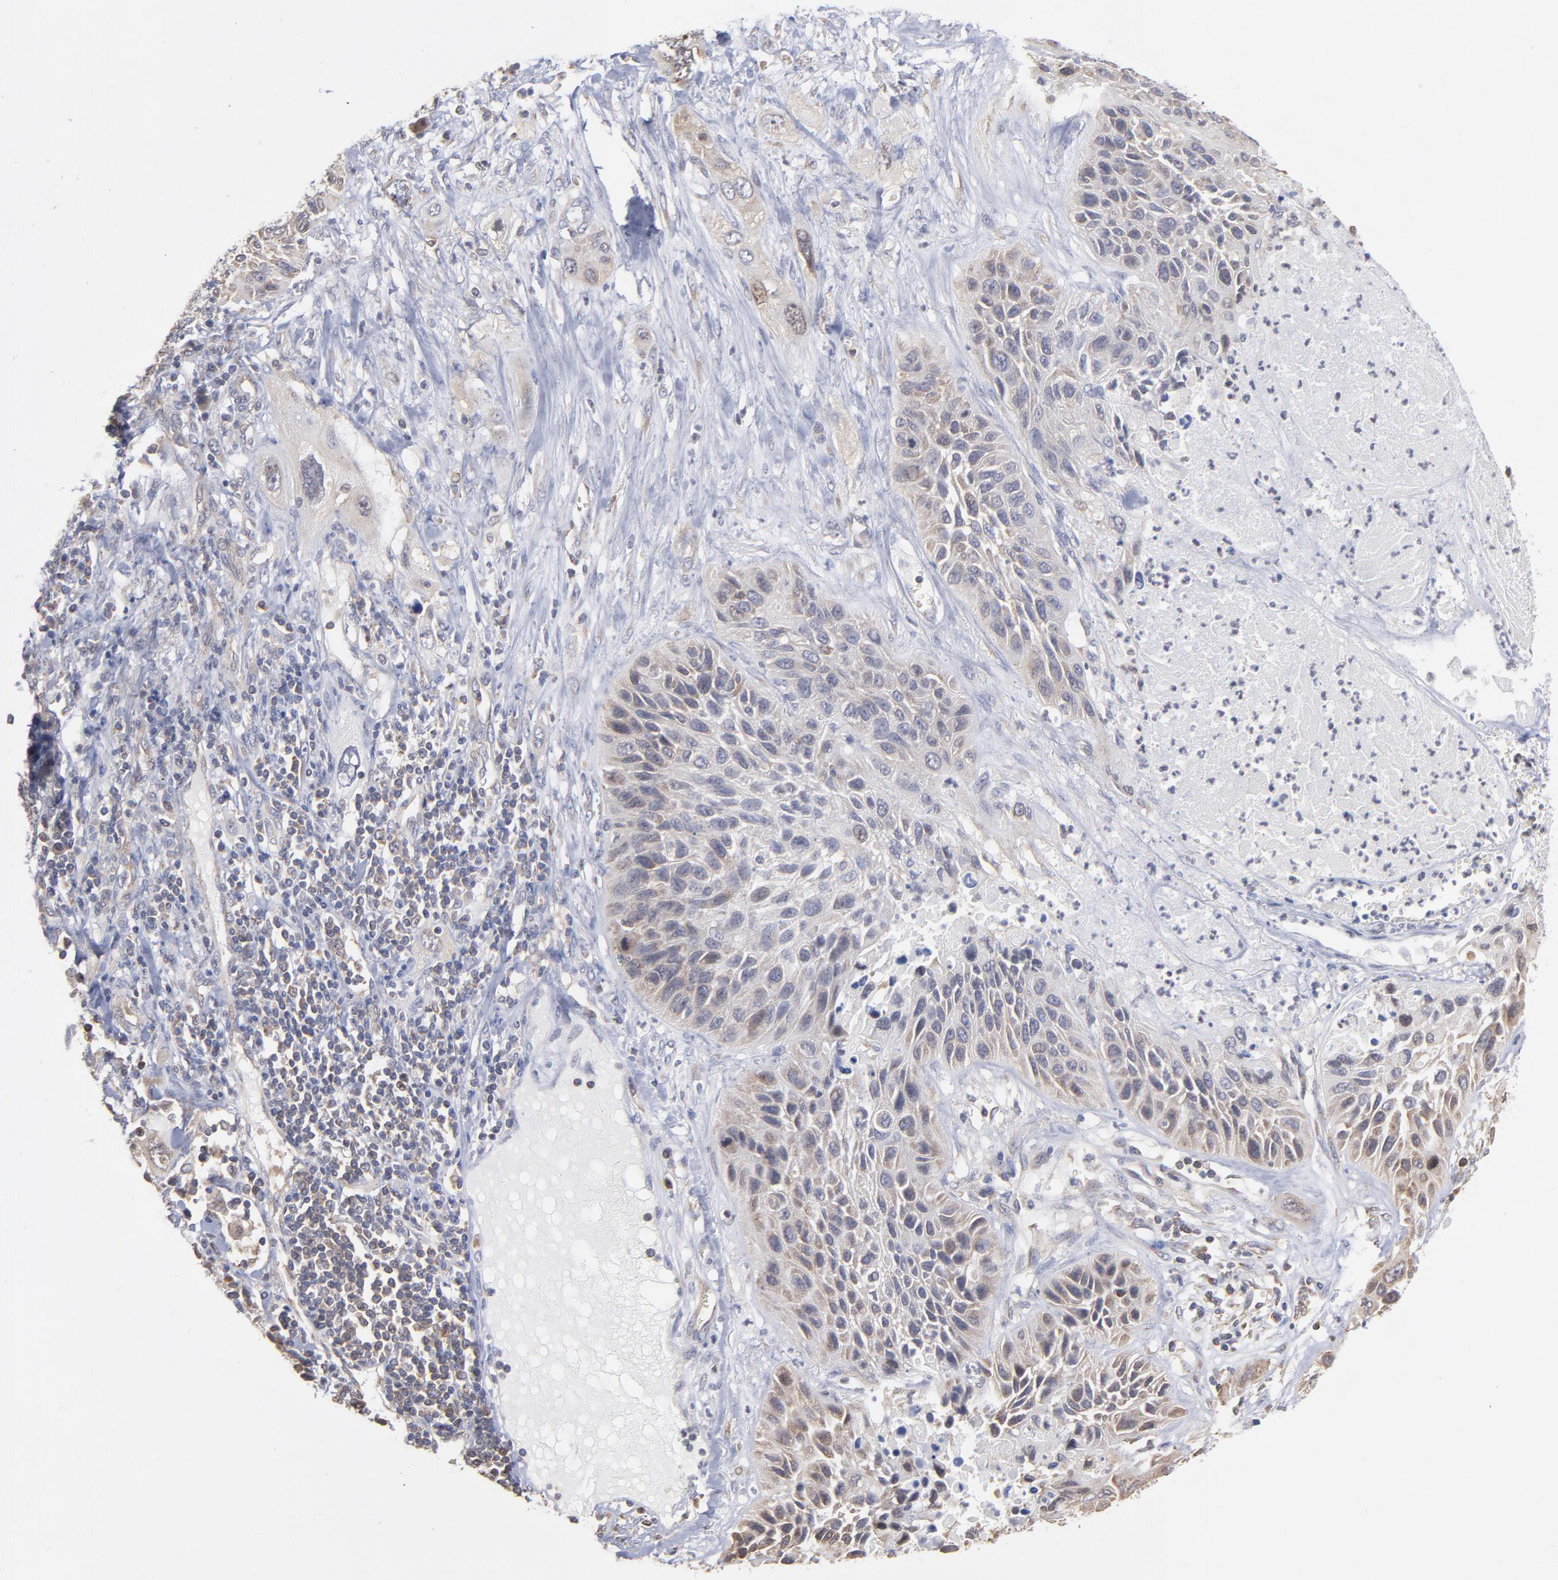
{"staining": {"intensity": "weak", "quantity": "<25%", "location": "cytoplasmic/membranous"}, "tissue": "lung cancer", "cell_type": "Tumor cells", "image_type": "cancer", "snomed": [{"axis": "morphology", "description": "Squamous cell carcinoma, NOS"}, {"axis": "topography", "description": "Lung"}], "caption": "This is an immunohistochemistry histopathology image of lung cancer (squamous cell carcinoma). There is no expression in tumor cells.", "gene": "MAPRE1", "patient": {"sex": "female", "age": 76}}